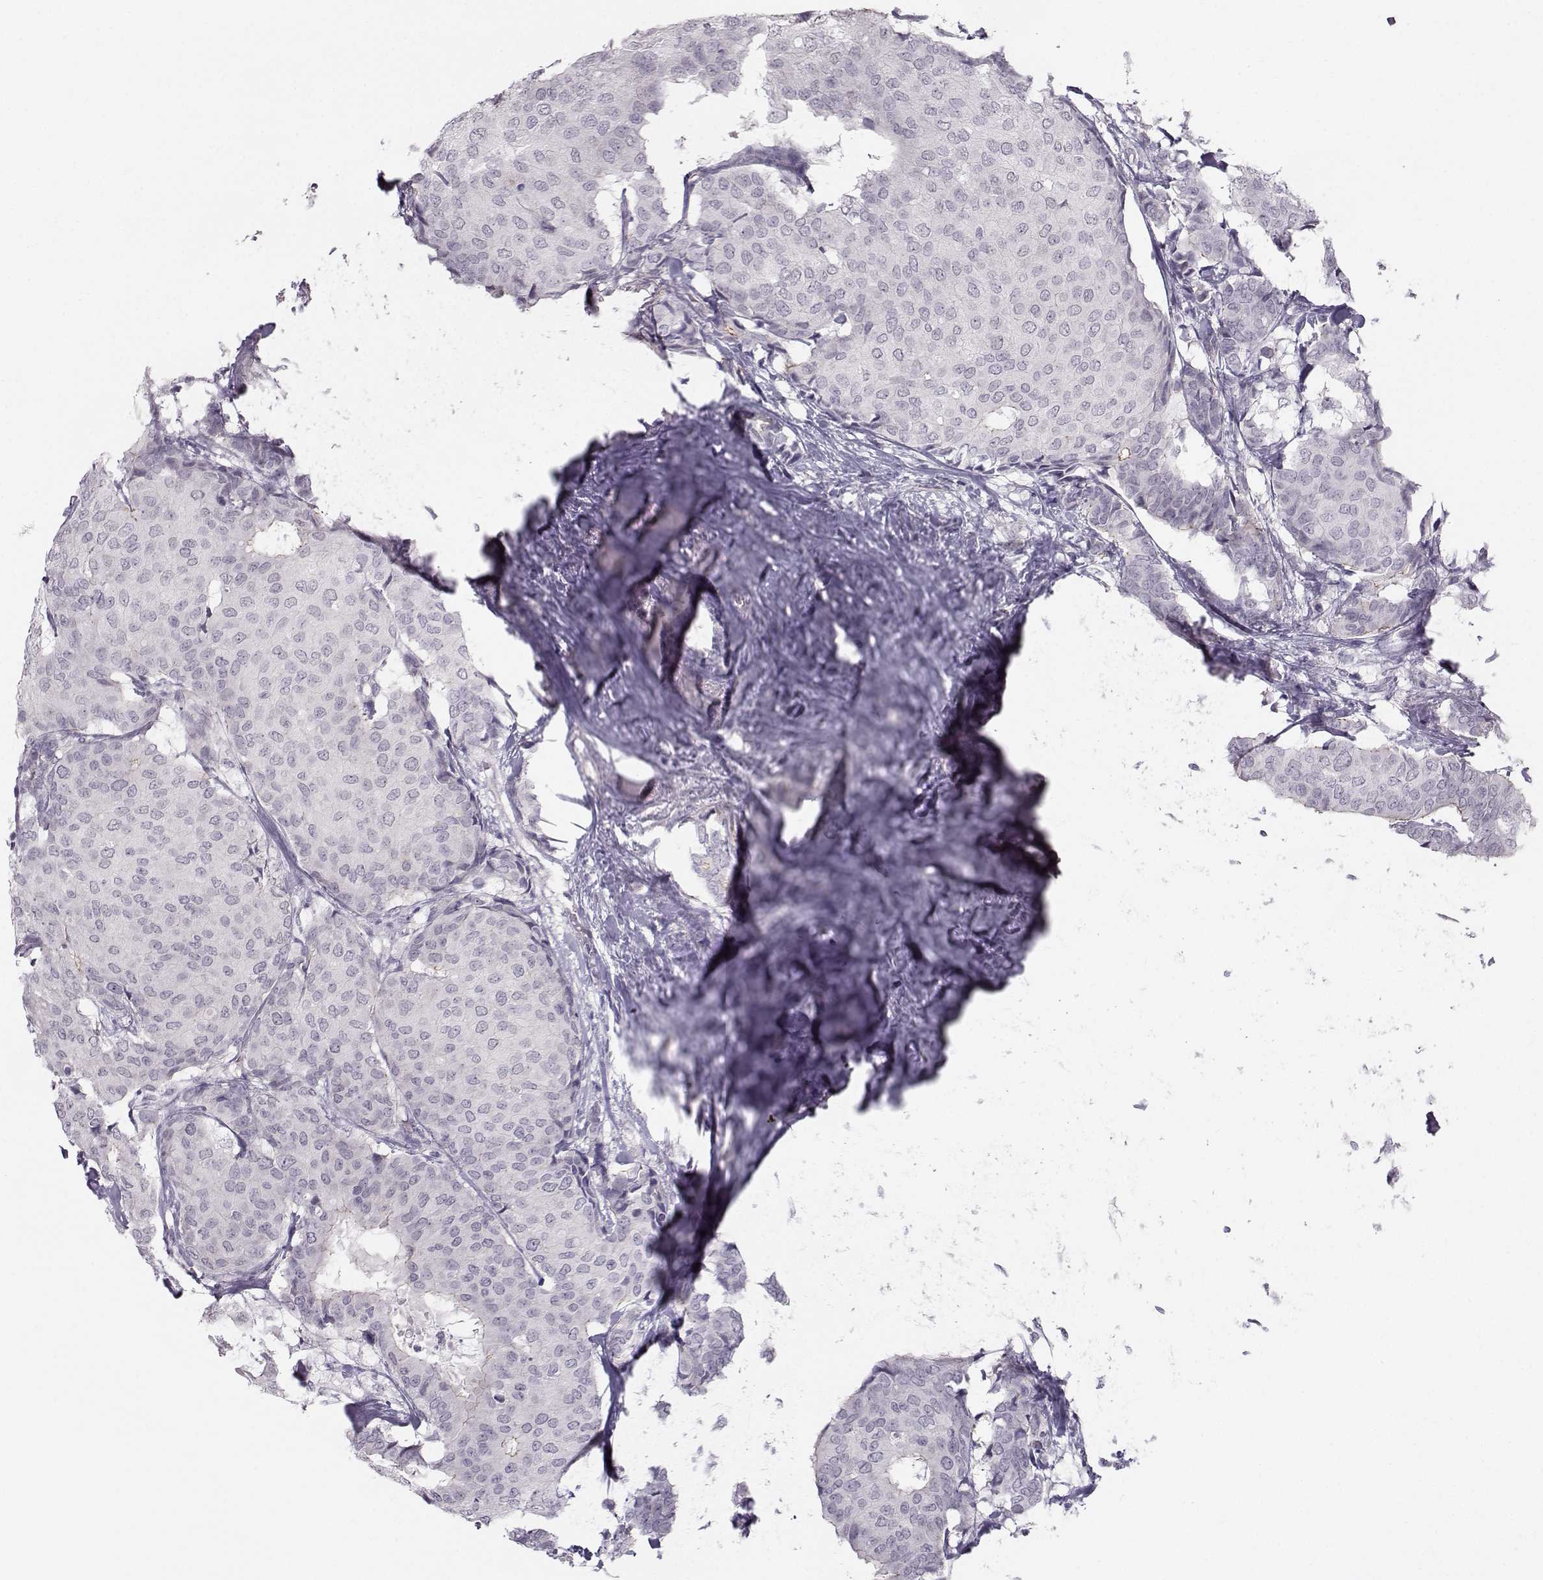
{"staining": {"intensity": "weak", "quantity": "<25%", "location": "cytoplasmic/membranous"}, "tissue": "breast cancer", "cell_type": "Tumor cells", "image_type": "cancer", "snomed": [{"axis": "morphology", "description": "Duct carcinoma"}, {"axis": "topography", "description": "Breast"}], "caption": "High magnification brightfield microscopy of breast infiltrating ductal carcinoma stained with DAB (brown) and counterstained with hematoxylin (blue): tumor cells show no significant expression.", "gene": "MAST1", "patient": {"sex": "female", "age": 75}}